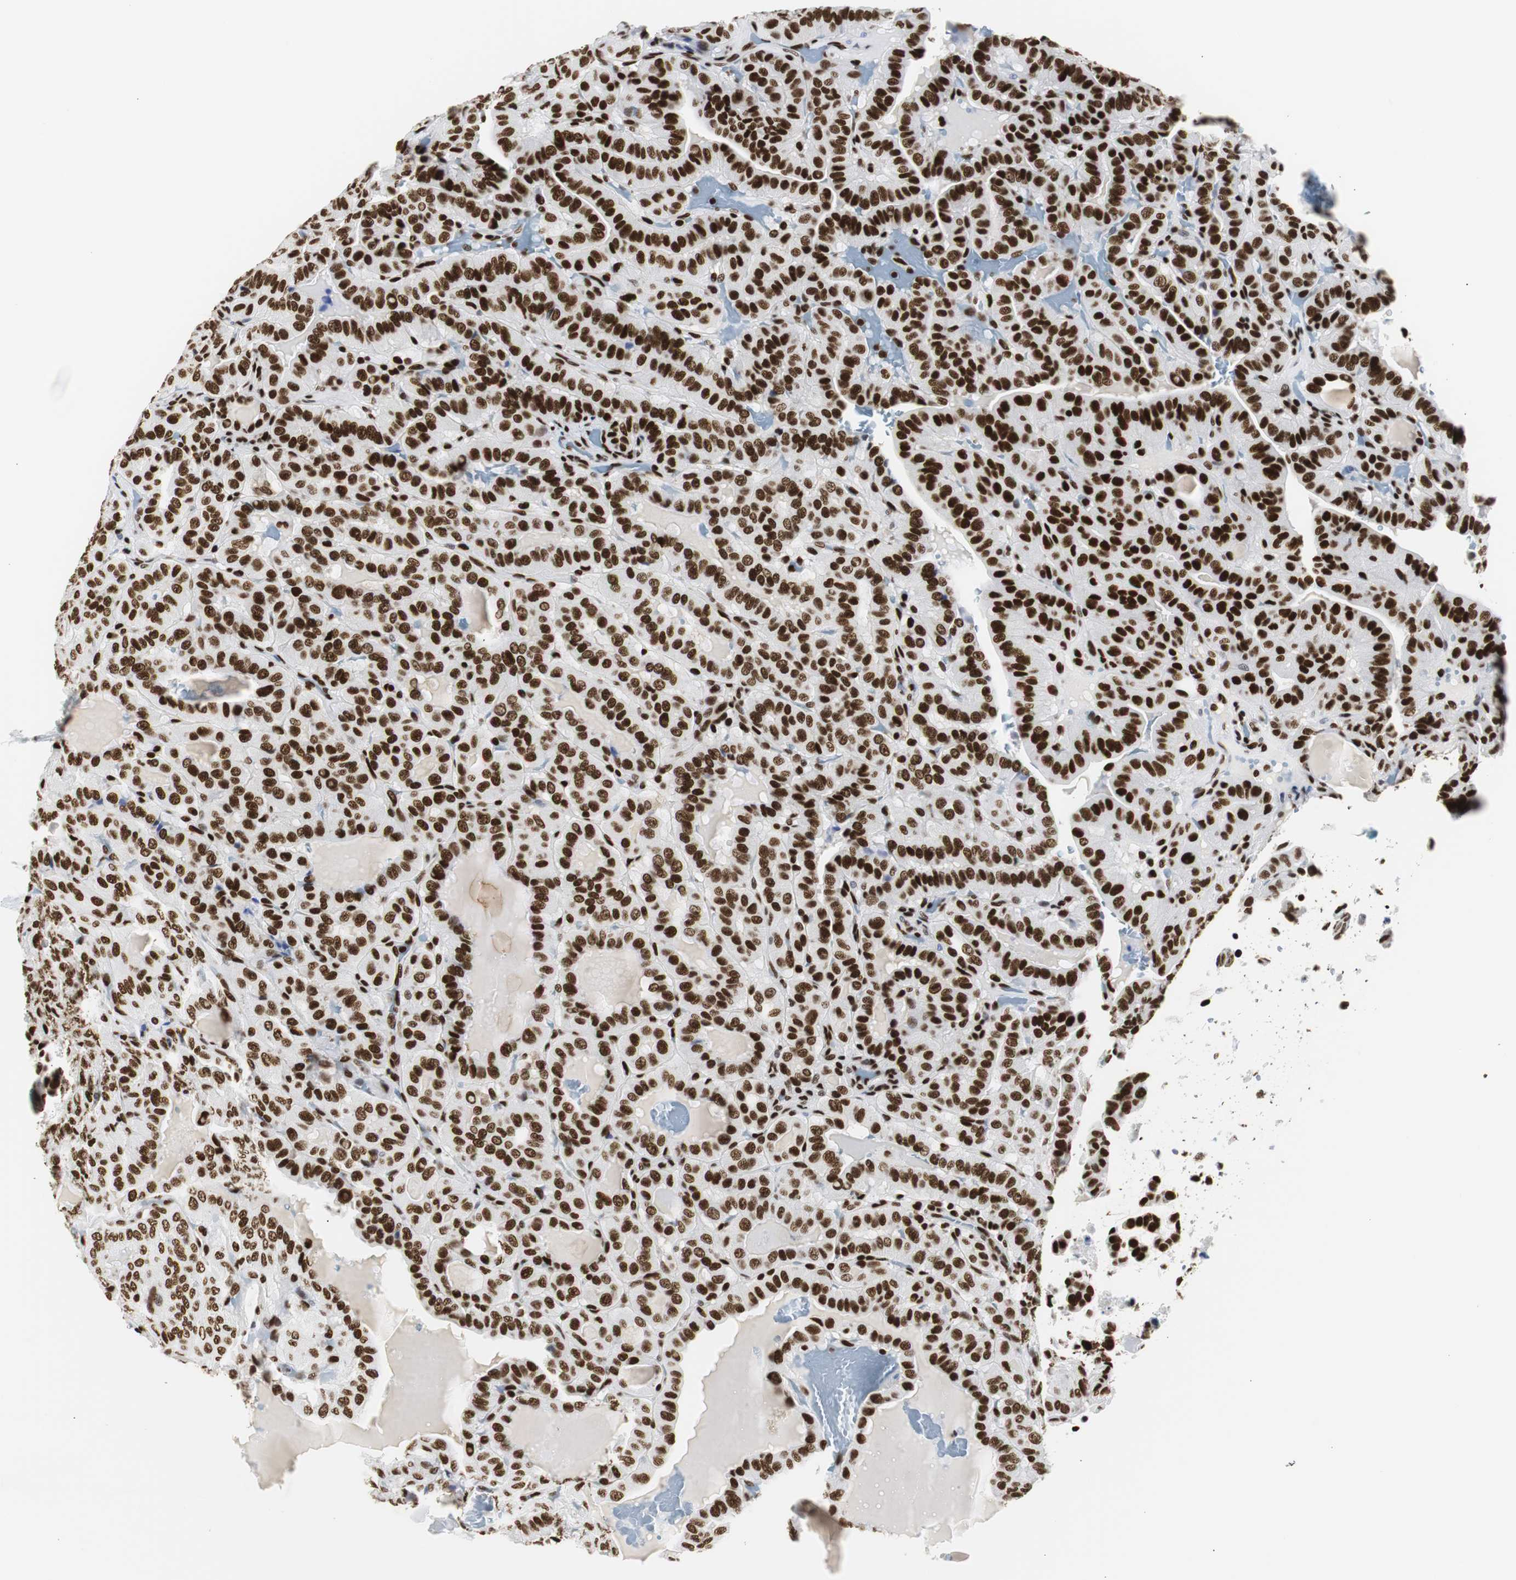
{"staining": {"intensity": "strong", "quantity": ">75%", "location": "nuclear"}, "tissue": "thyroid cancer", "cell_type": "Tumor cells", "image_type": "cancer", "snomed": [{"axis": "morphology", "description": "Papillary adenocarcinoma, NOS"}, {"axis": "topography", "description": "Thyroid gland"}], "caption": "Immunohistochemical staining of papillary adenocarcinoma (thyroid) reveals high levels of strong nuclear staining in approximately >75% of tumor cells.", "gene": "HNRNPH2", "patient": {"sex": "male", "age": 77}}